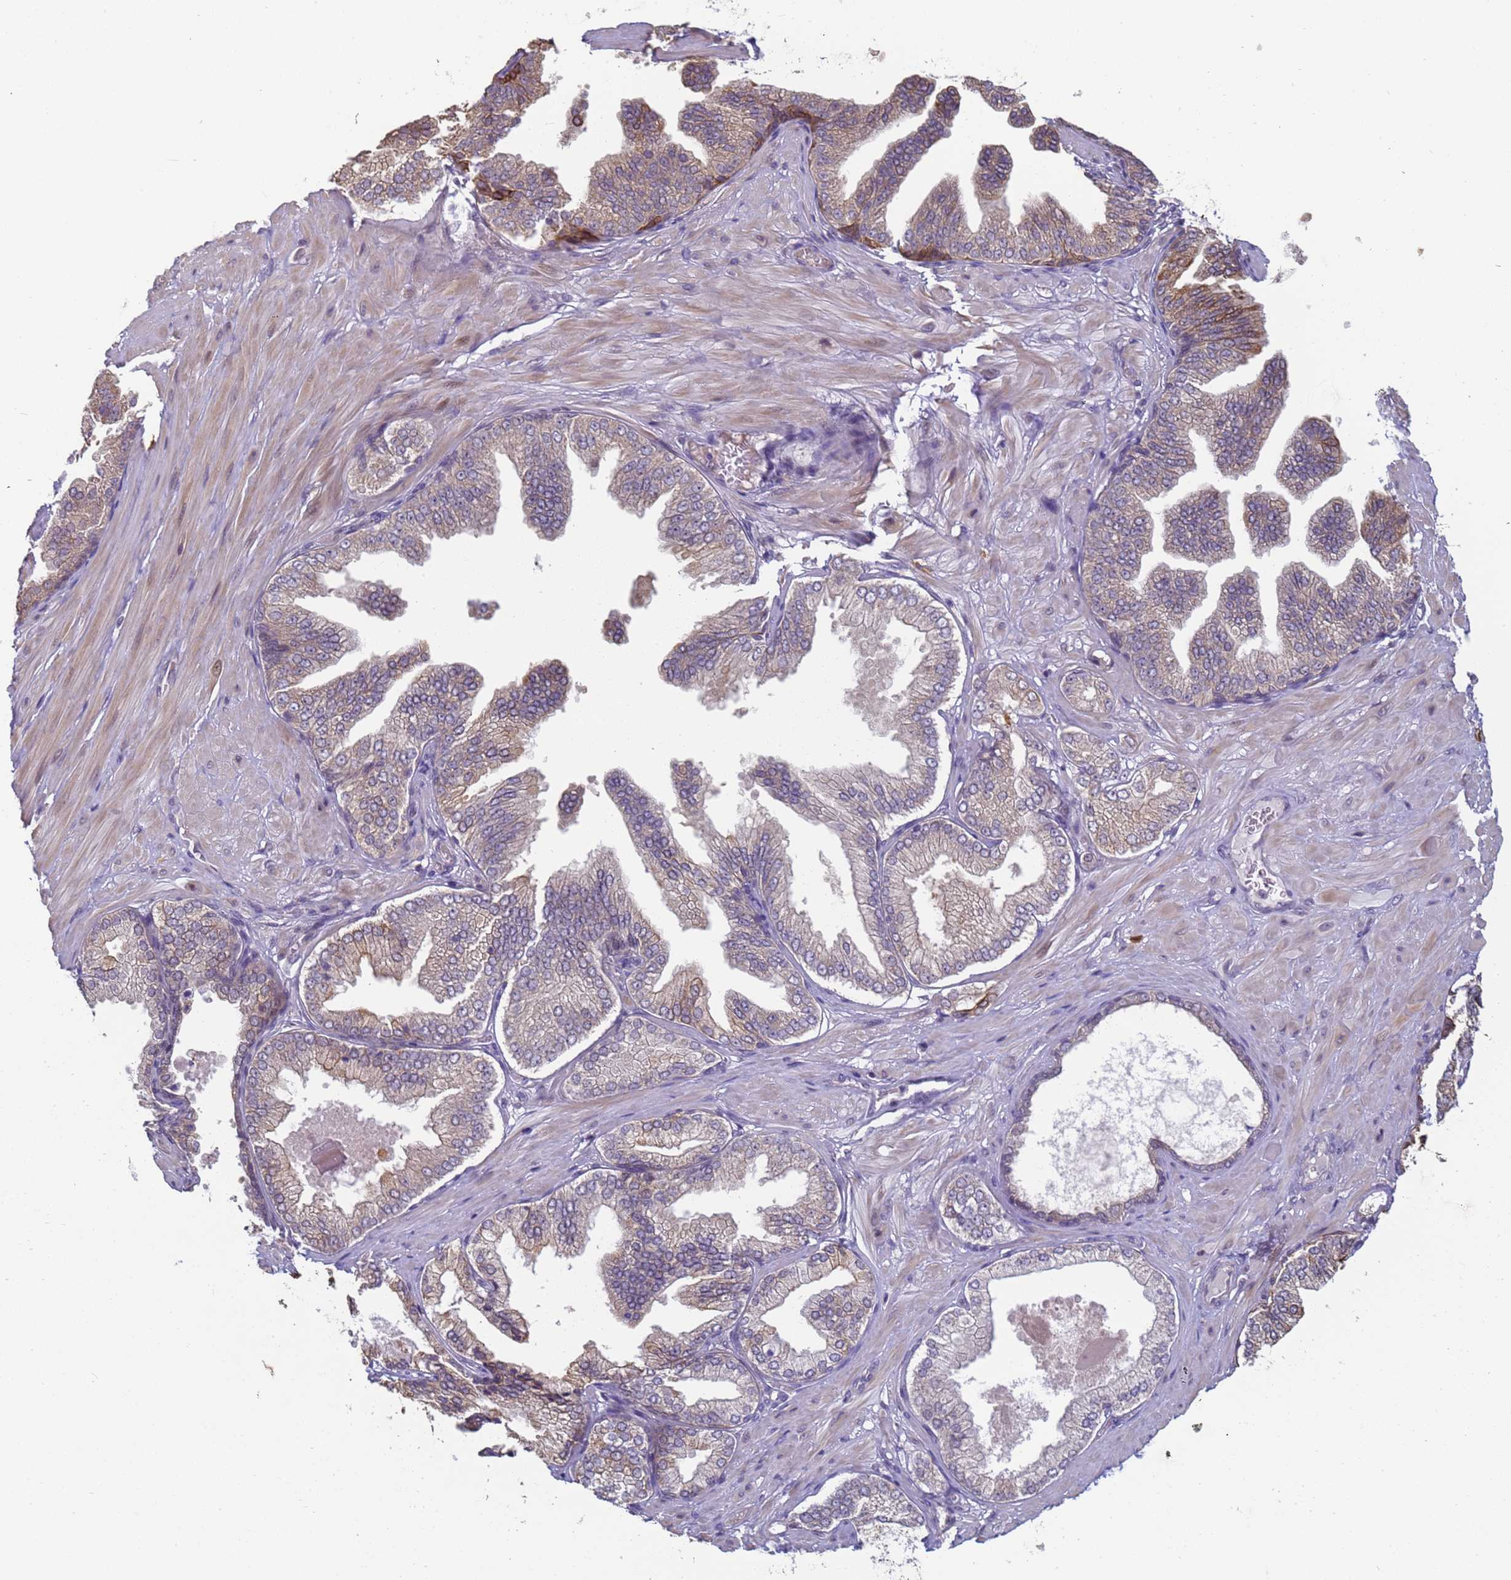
{"staining": {"intensity": "negative", "quantity": "none", "location": "none"}, "tissue": "soft tissue", "cell_type": "Fibroblasts", "image_type": "normal", "snomed": [{"axis": "morphology", "description": "Normal tissue, NOS"}, {"axis": "morphology", "description": "Adenocarcinoma, Low grade"}, {"axis": "topography", "description": "Prostate"}, {"axis": "topography", "description": "Peripheral nerve tissue"}], "caption": "Normal soft tissue was stained to show a protein in brown. There is no significant positivity in fibroblasts. The staining is performed using DAB (3,3'-diaminobenzidine) brown chromogen with nuclei counter-stained in using hematoxylin.", "gene": "VWA3A", "patient": {"sex": "male", "age": 63}}